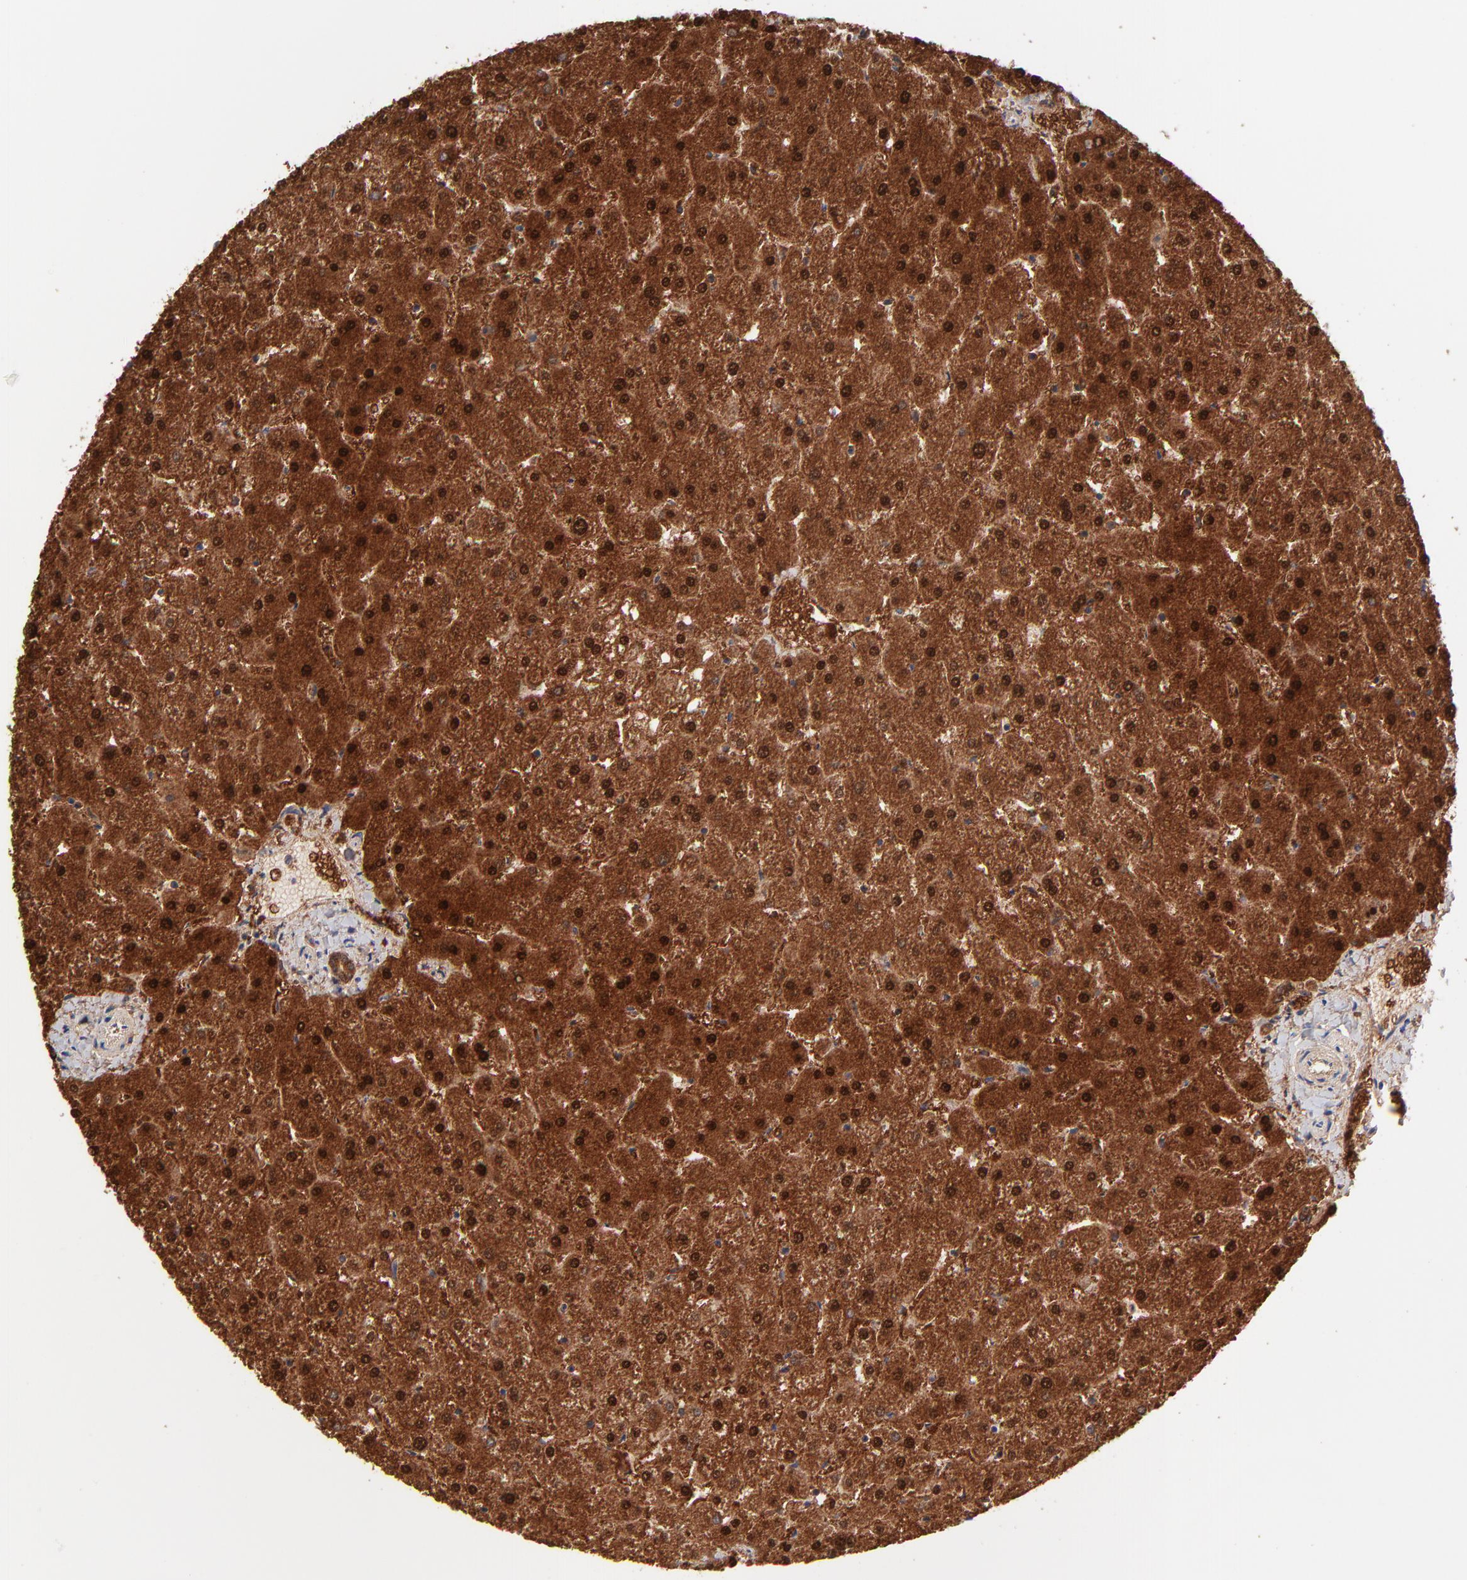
{"staining": {"intensity": "strong", "quantity": ">75%", "location": "cytoplasmic/membranous"}, "tissue": "liver", "cell_type": "Cholangiocytes", "image_type": "normal", "snomed": [{"axis": "morphology", "description": "Normal tissue, NOS"}, {"axis": "topography", "description": "Liver"}], "caption": "An image of human liver stained for a protein displays strong cytoplasmic/membranous brown staining in cholangiocytes. (brown staining indicates protein expression, while blue staining denotes nuclei).", "gene": "ASL", "patient": {"sex": "female", "age": 32}}